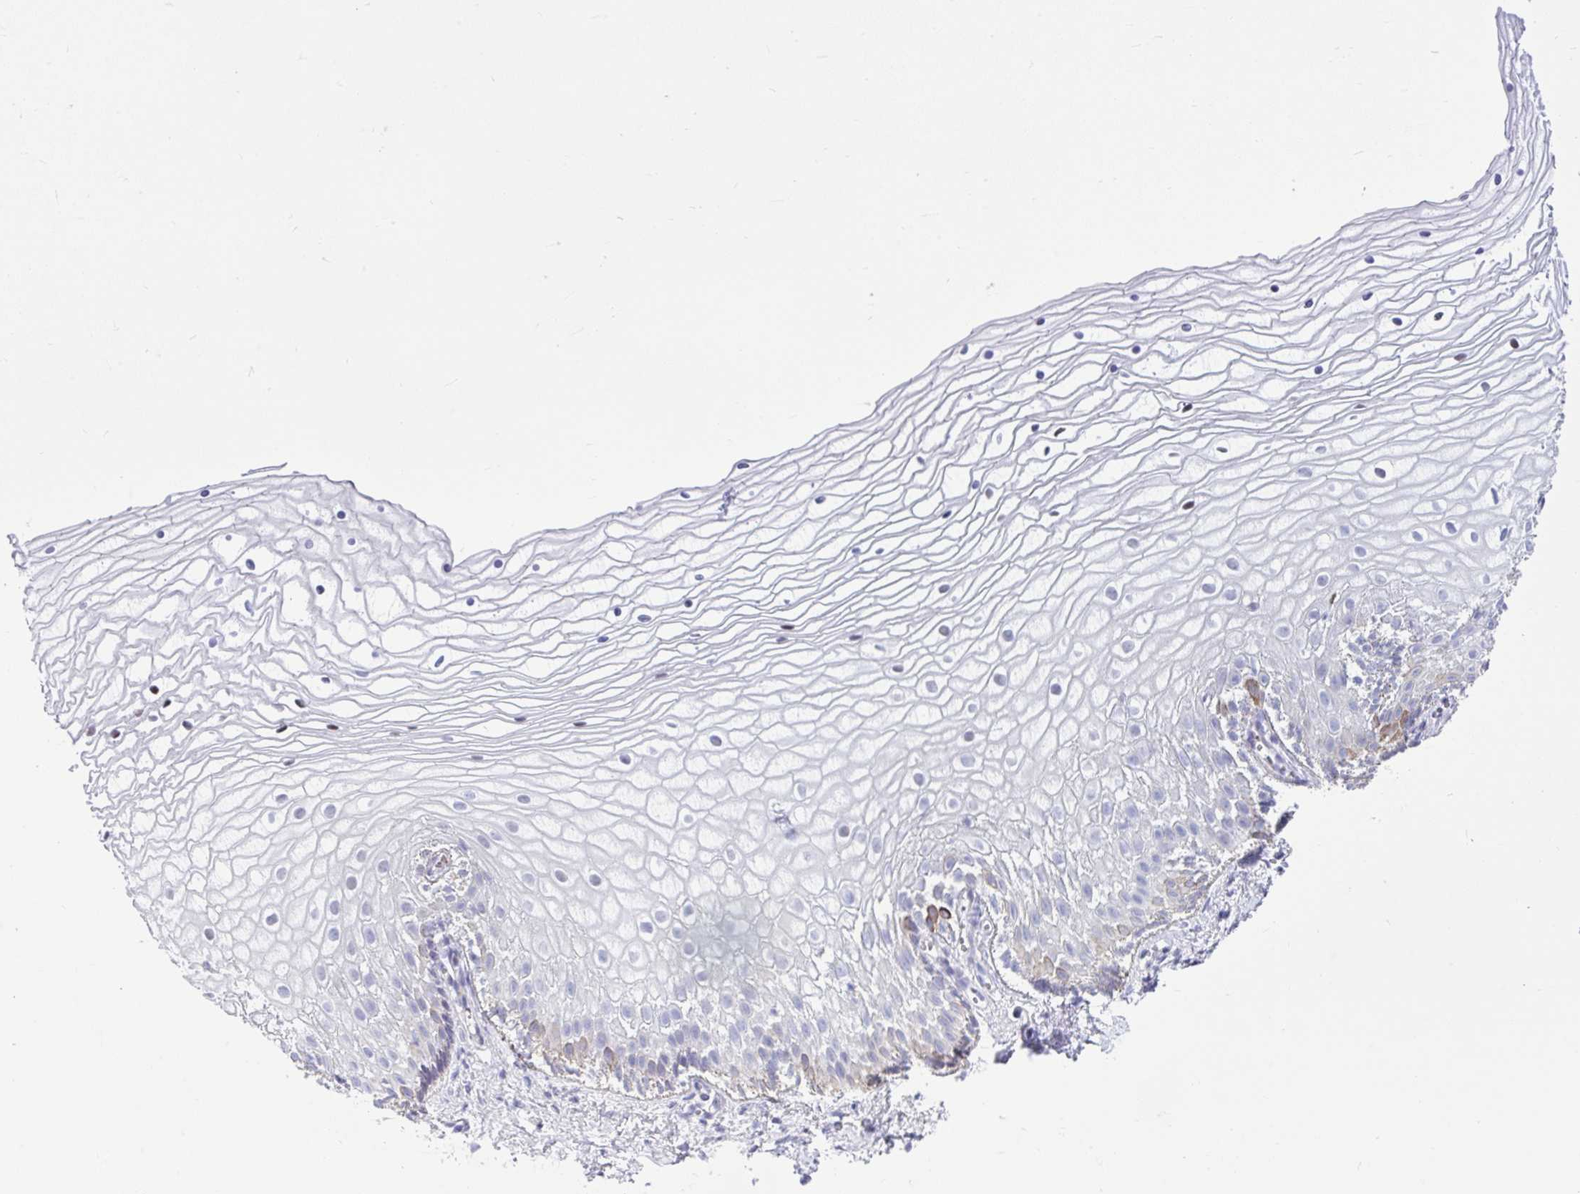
{"staining": {"intensity": "moderate", "quantity": "25%-75%", "location": "cytoplasmic/membranous,nuclear"}, "tissue": "vagina", "cell_type": "Squamous epithelial cells", "image_type": "normal", "snomed": [{"axis": "morphology", "description": "Normal tissue, NOS"}, {"axis": "topography", "description": "Vagina"}], "caption": "Squamous epithelial cells exhibit medium levels of moderate cytoplasmic/membranous,nuclear positivity in about 25%-75% of cells in benign human vagina.", "gene": "SLC35C2", "patient": {"sex": "female", "age": 56}}